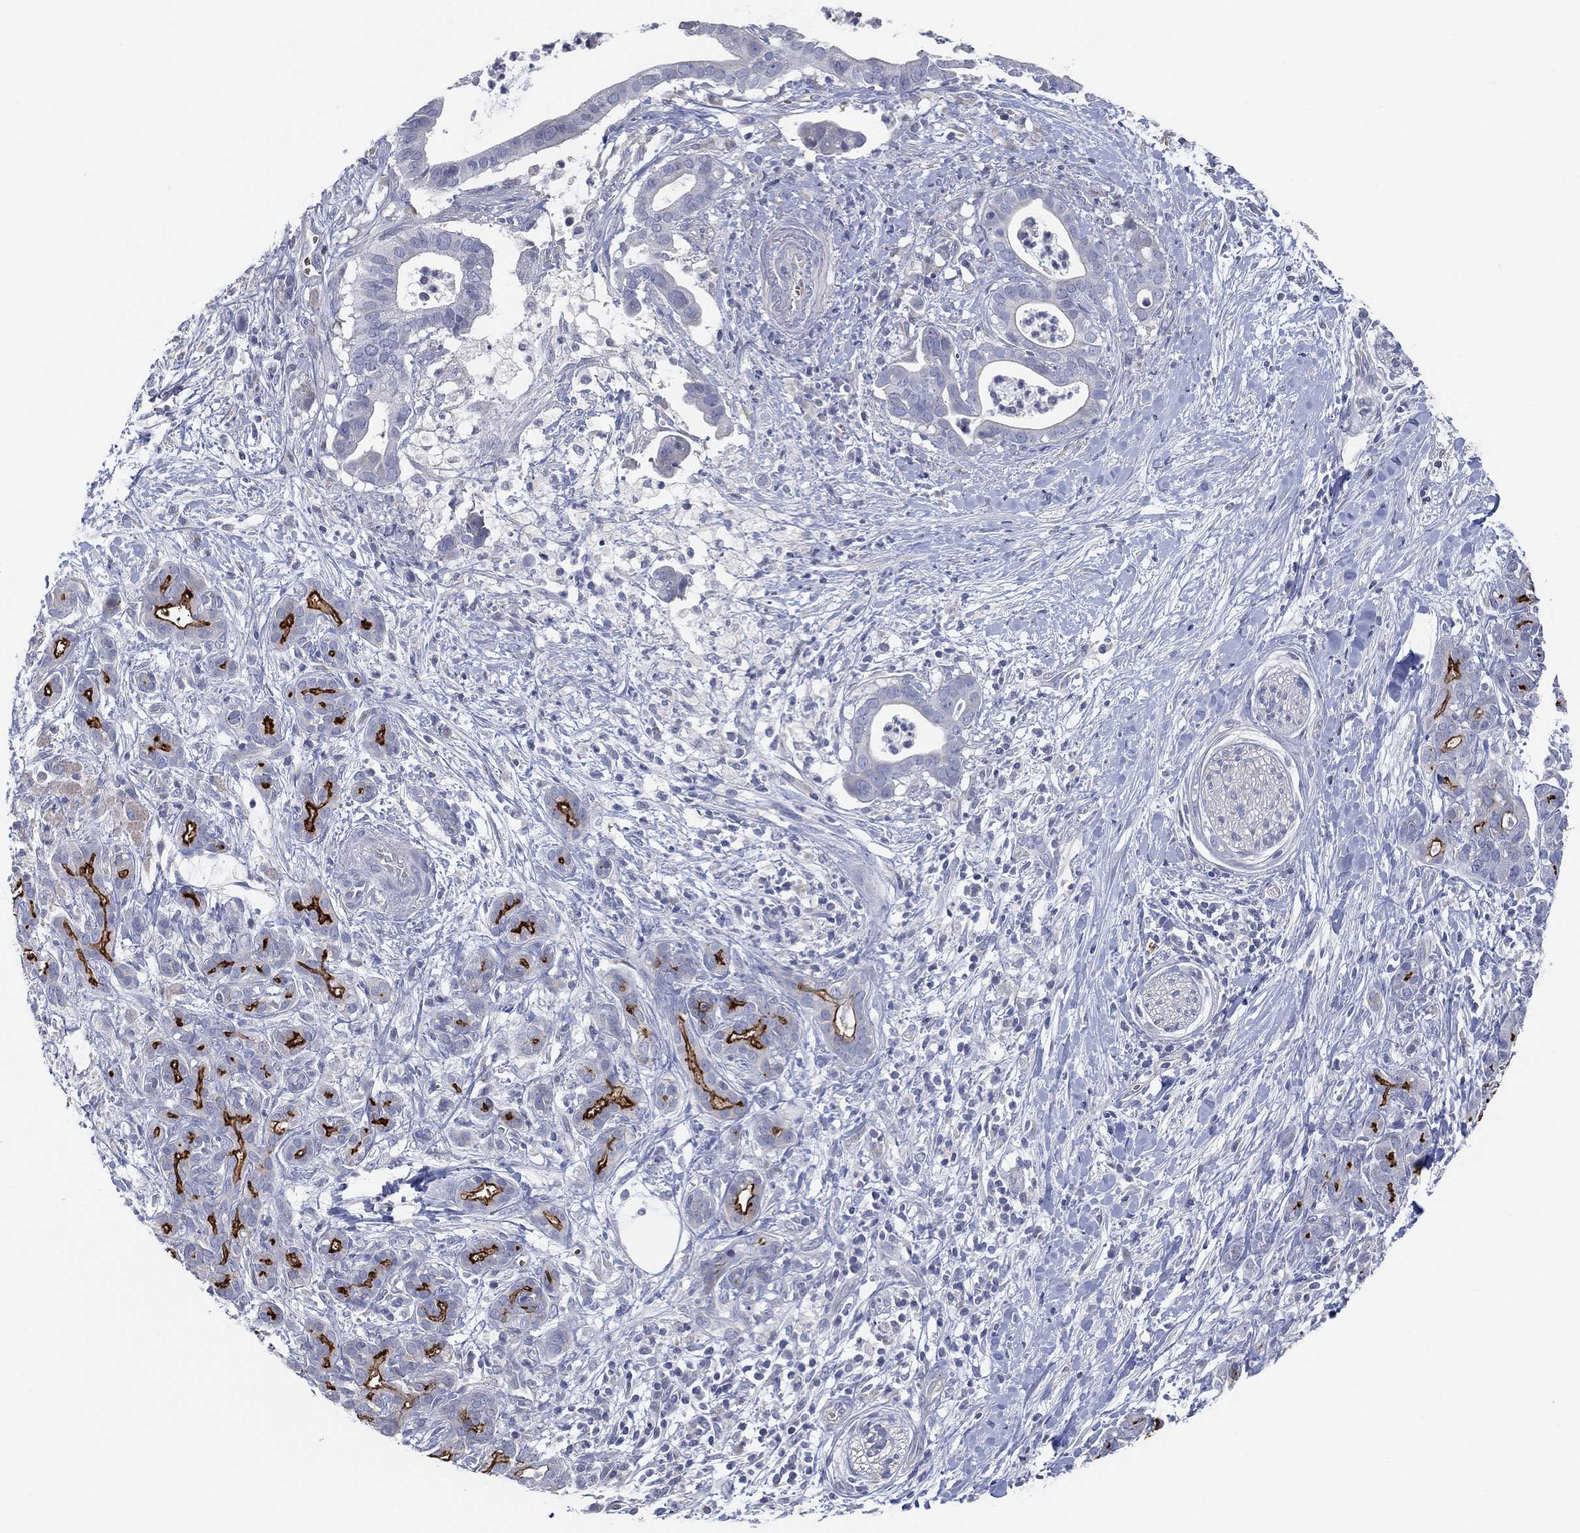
{"staining": {"intensity": "negative", "quantity": "none", "location": "none"}, "tissue": "pancreatic cancer", "cell_type": "Tumor cells", "image_type": "cancer", "snomed": [{"axis": "morphology", "description": "Adenocarcinoma, NOS"}, {"axis": "topography", "description": "Pancreas"}], "caption": "Tumor cells are negative for protein expression in human pancreatic cancer.", "gene": "CFTR", "patient": {"sex": "male", "age": 61}}